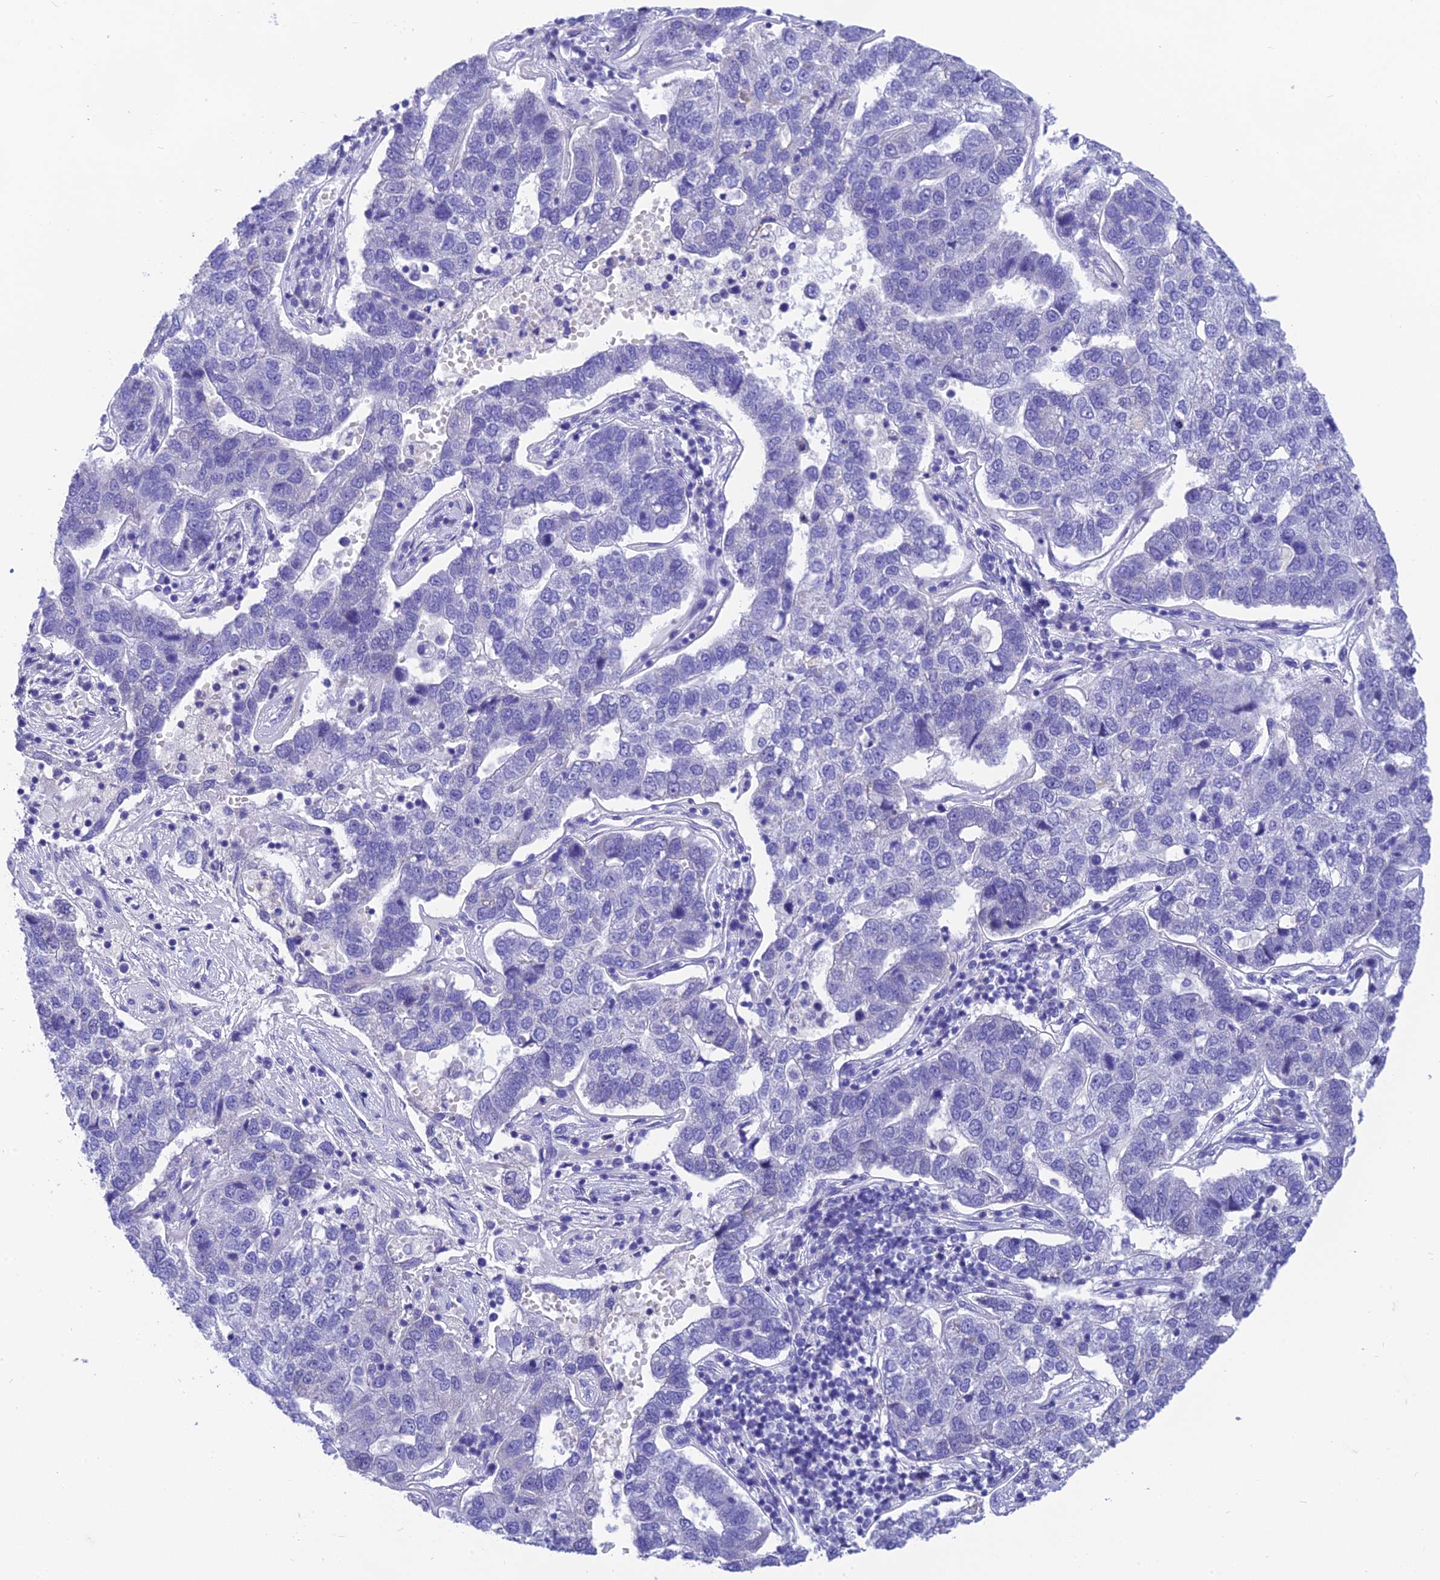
{"staining": {"intensity": "negative", "quantity": "none", "location": "none"}, "tissue": "pancreatic cancer", "cell_type": "Tumor cells", "image_type": "cancer", "snomed": [{"axis": "morphology", "description": "Adenocarcinoma, NOS"}, {"axis": "topography", "description": "Pancreas"}], "caption": "Protein analysis of pancreatic adenocarcinoma exhibits no significant expression in tumor cells.", "gene": "KDELR3", "patient": {"sex": "female", "age": 61}}